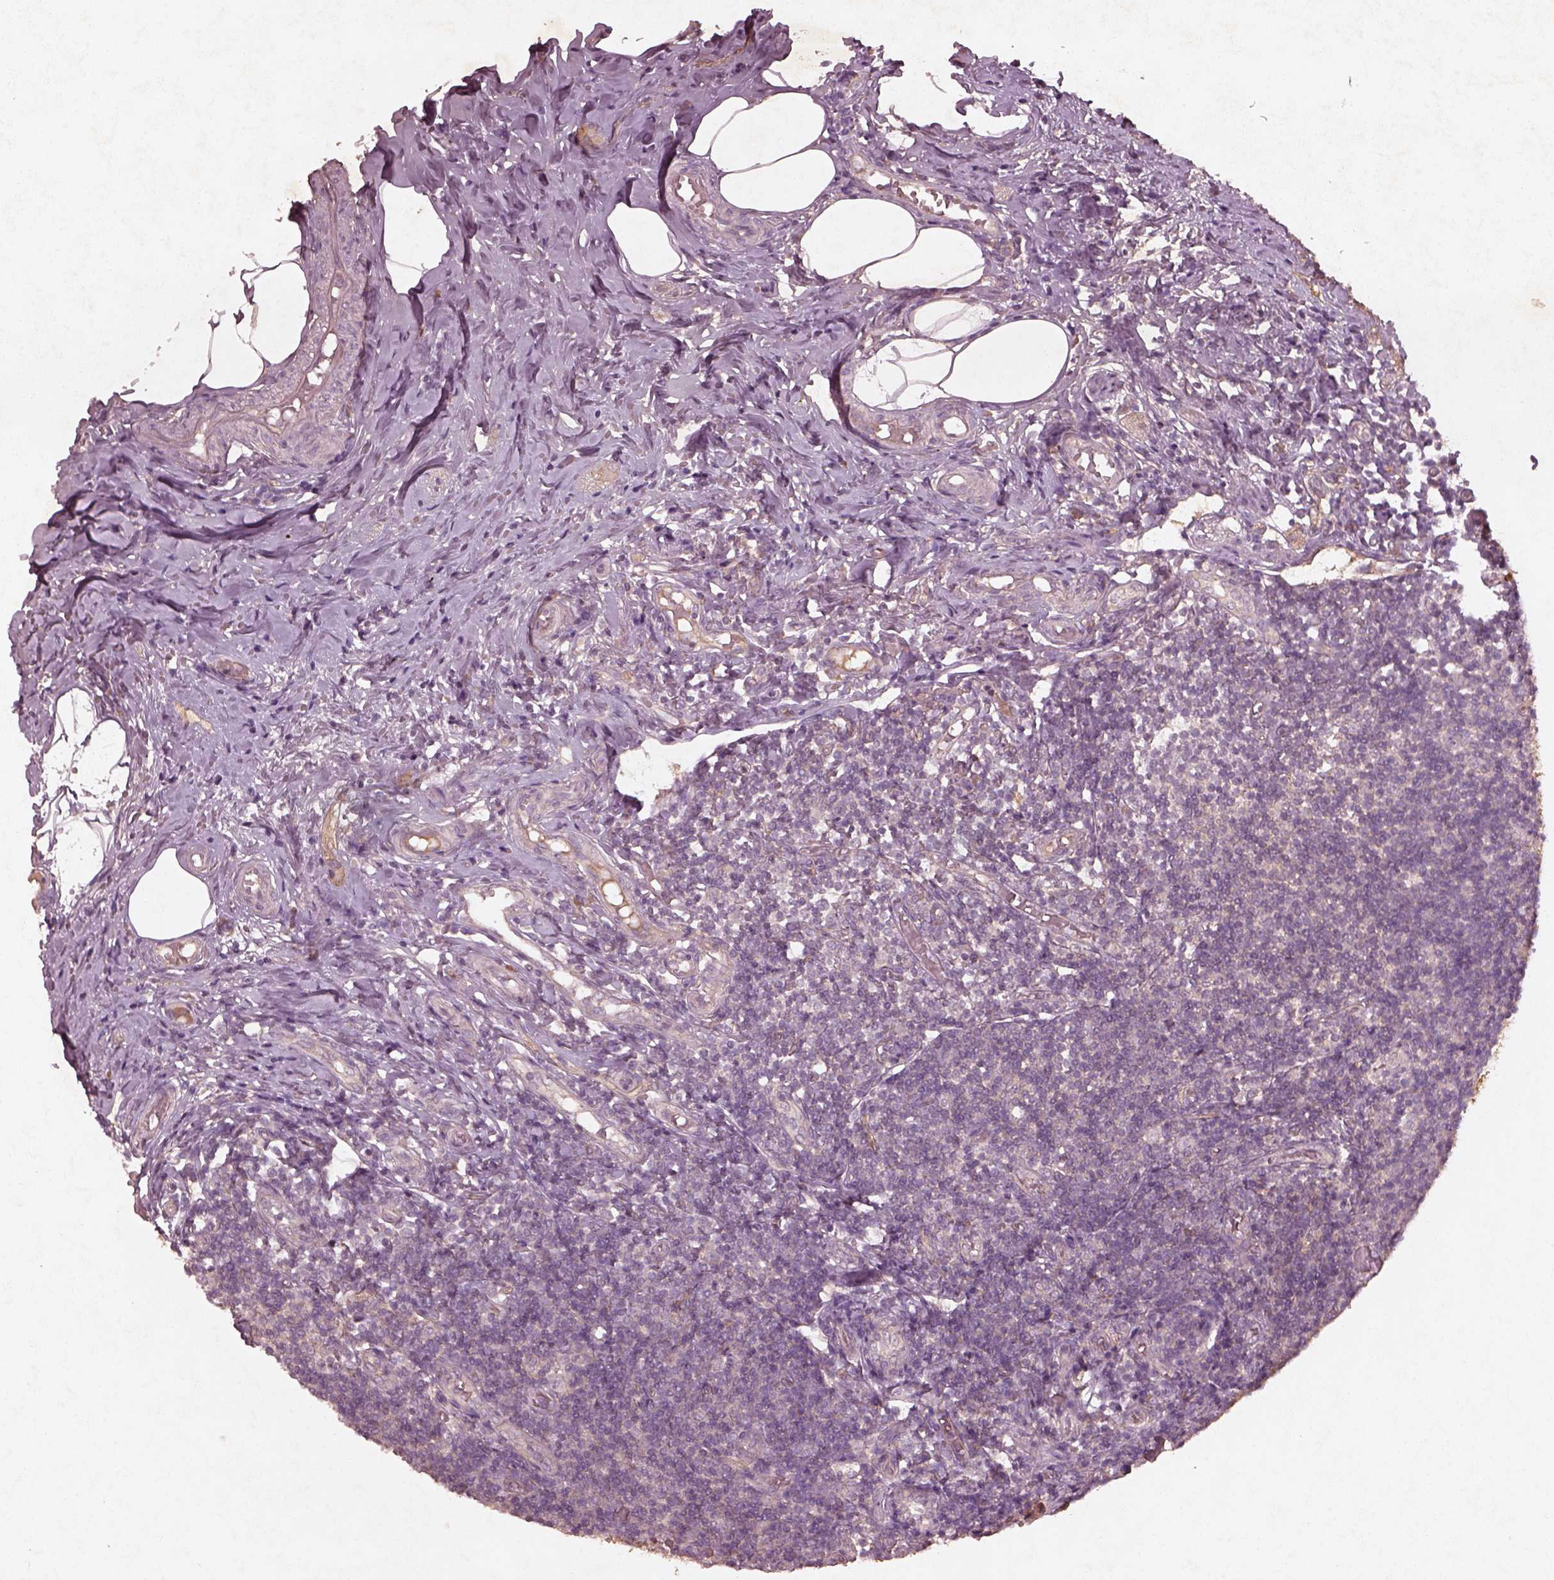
{"staining": {"intensity": "strong", "quantity": ">75%", "location": "cytoplasmic/membranous"}, "tissue": "appendix", "cell_type": "Glandular cells", "image_type": "normal", "snomed": [{"axis": "morphology", "description": "Normal tissue, NOS"}, {"axis": "topography", "description": "Appendix"}], "caption": "Protein staining shows strong cytoplasmic/membranous expression in approximately >75% of glandular cells in unremarkable appendix.", "gene": "FAM234A", "patient": {"sex": "female", "age": 32}}